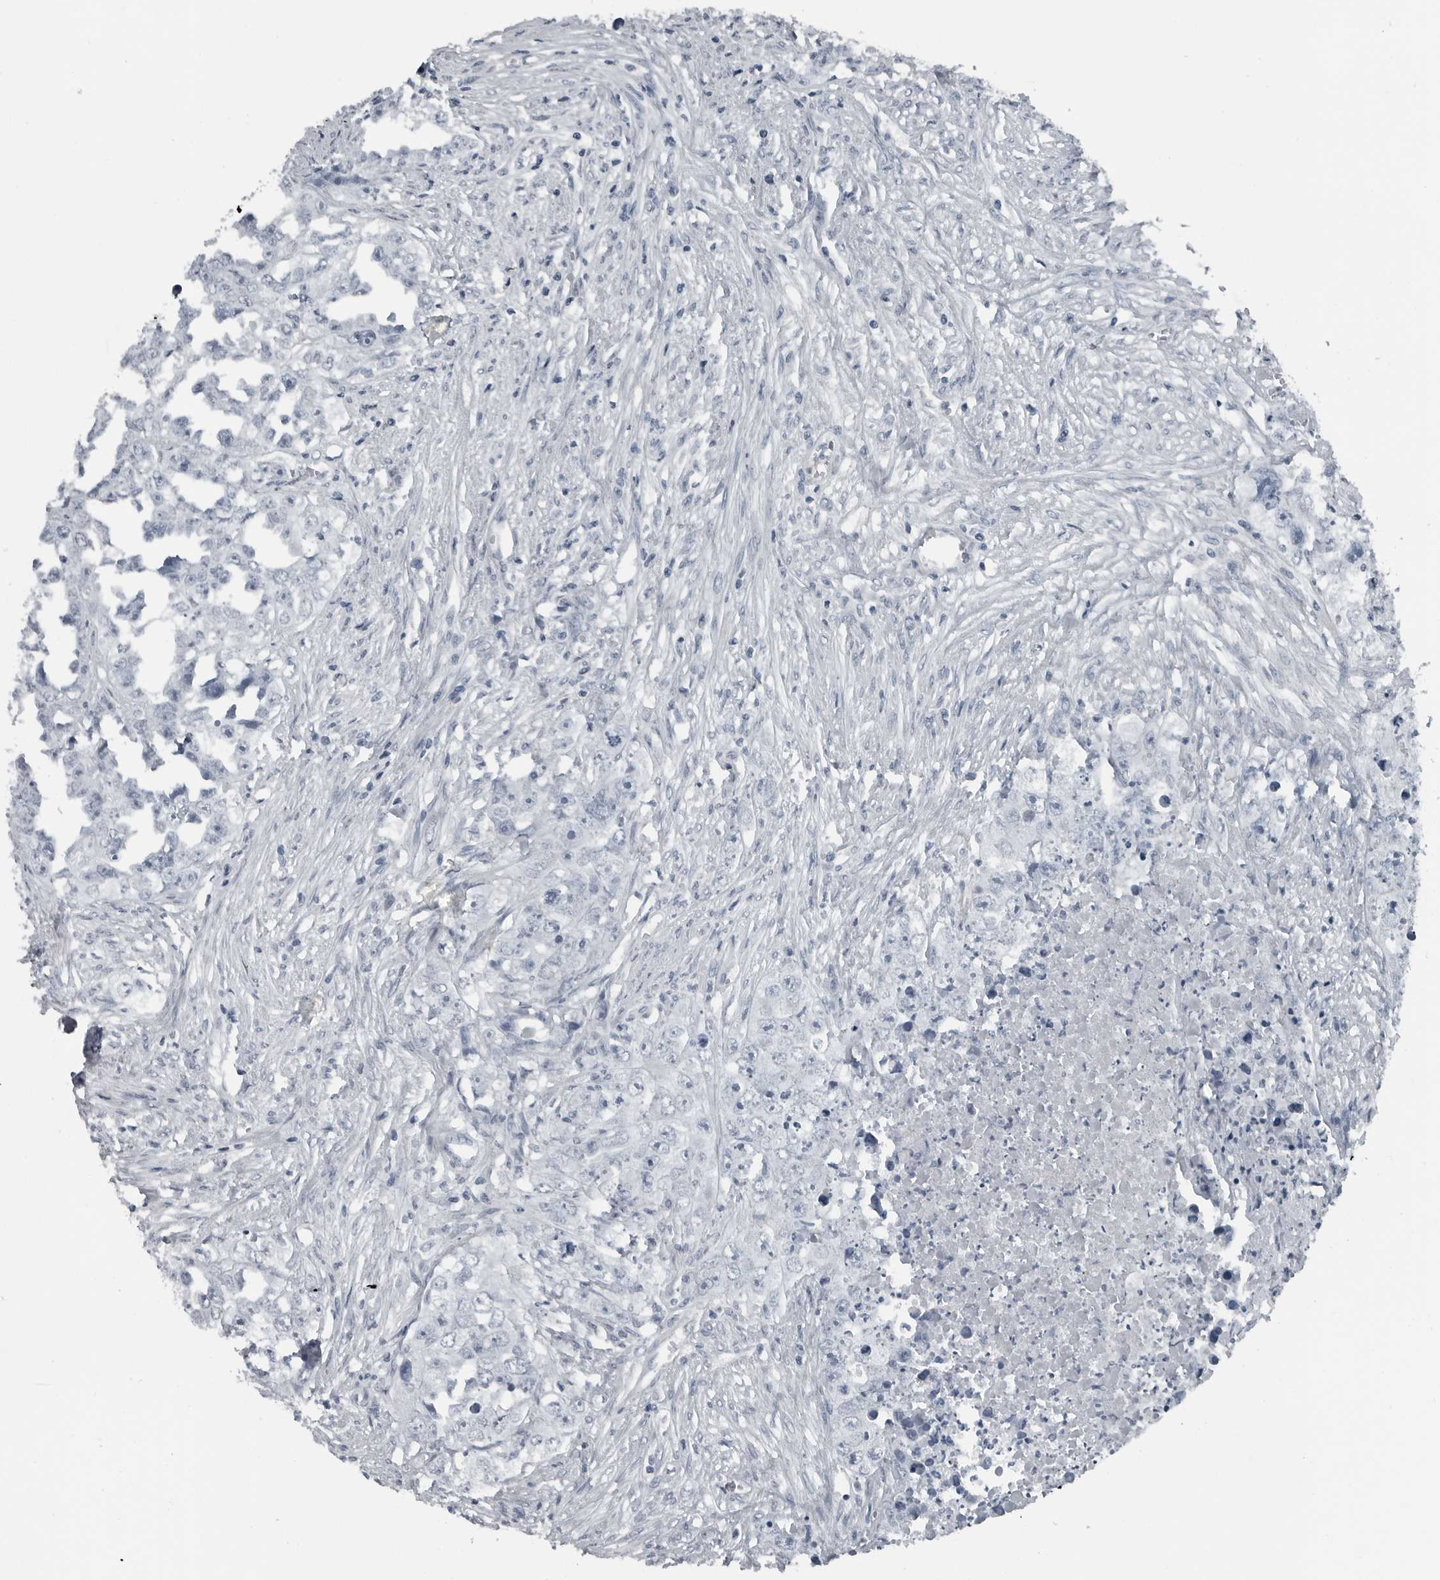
{"staining": {"intensity": "negative", "quantity": "none", "location": "none"}, "tissue": "testis cancer", "cell_type": "Tumor cells", "image_type": "cancer", "snomed": [{"axis": "morphology", "description": "Seminoma, NOS"}, {"axis": "morphology", "description": "Carcinoma, Embryonal, NOS"}, {"axis": "topography", "description": "Testis"}], "caption": "Immunohistochemical staining of human embryonal carcinoma (testis) shows no significant staining in tumor cells.", "gene": "GAK", "patient": {"sex": "male", "age": 43}}